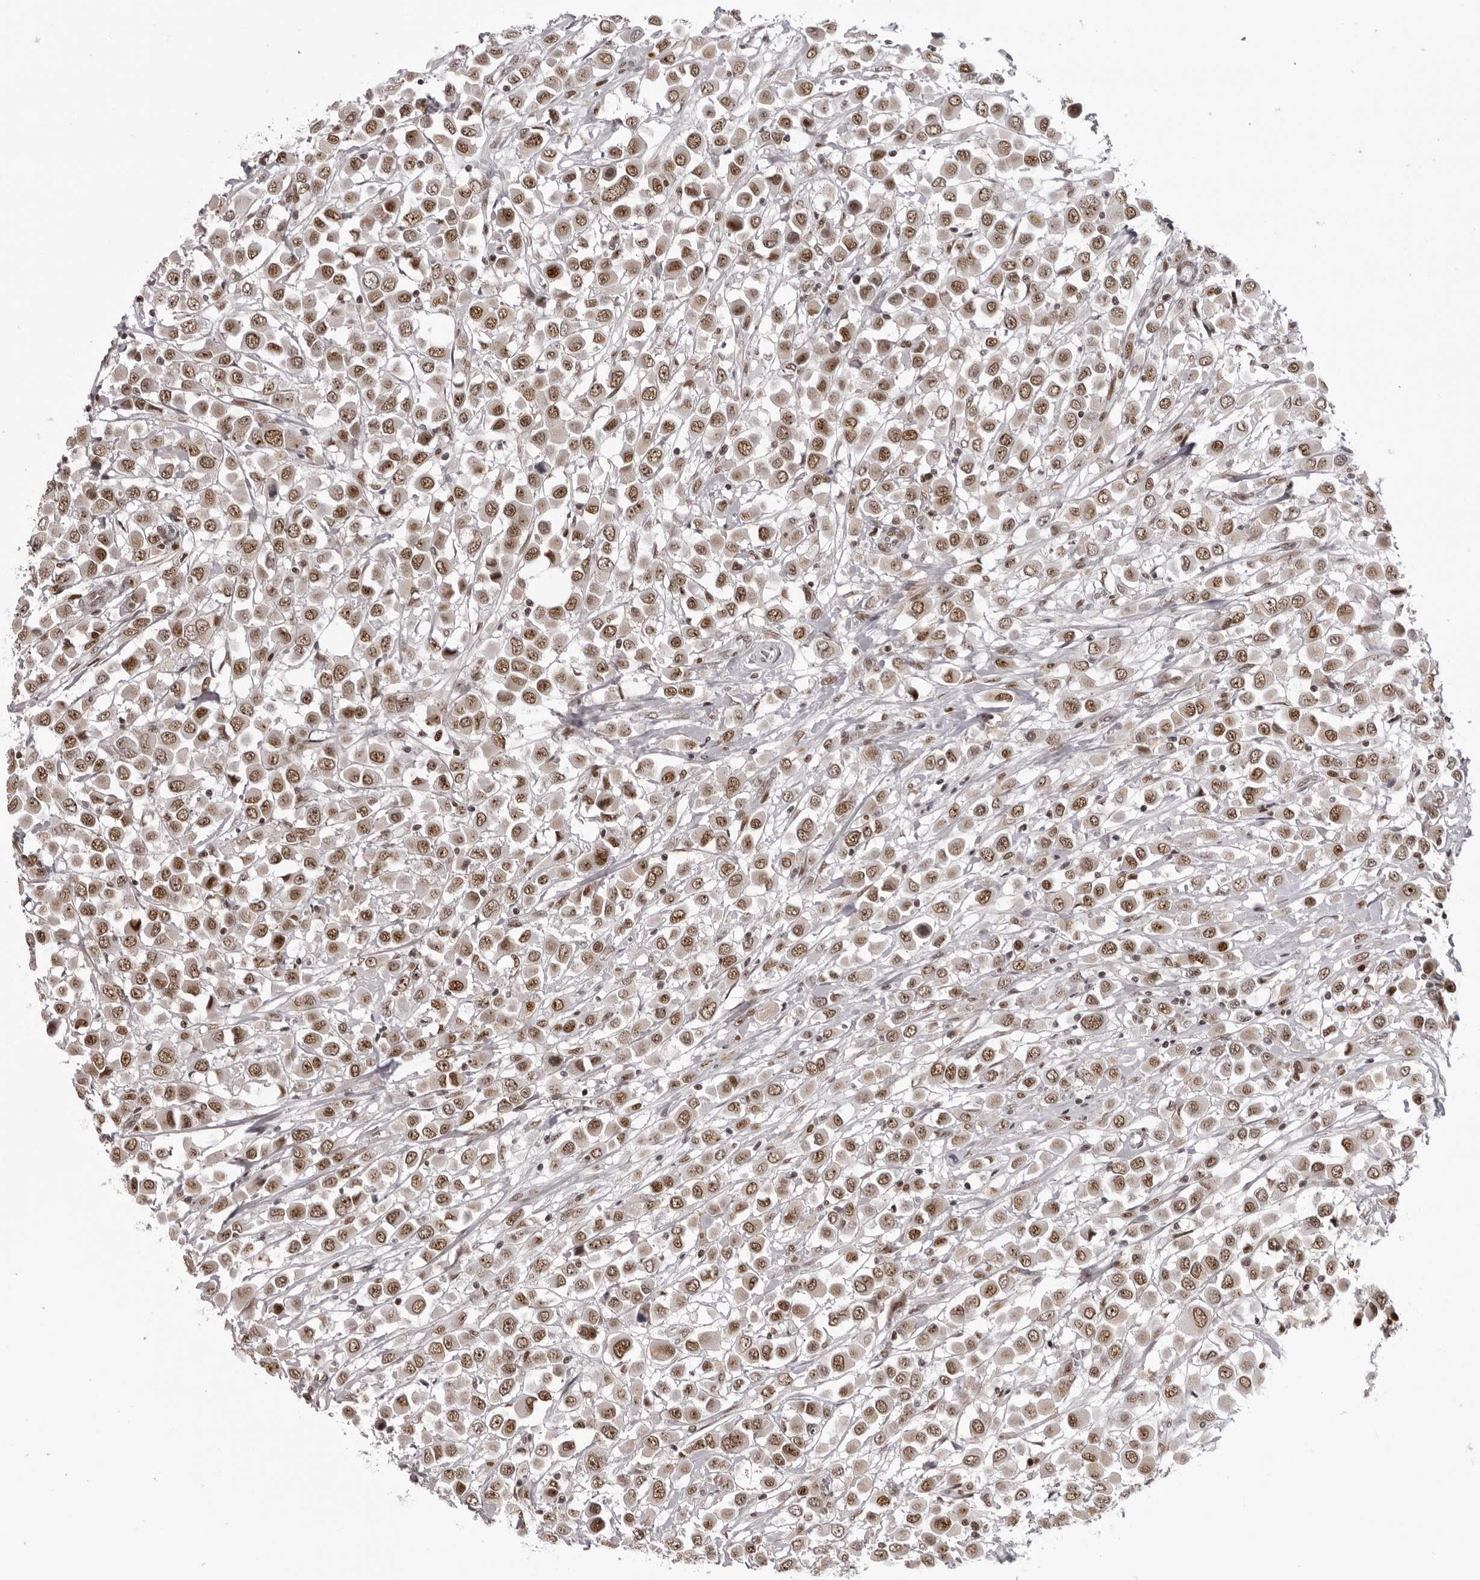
{"staining": {"intensity": "moderate", "quantity": ">75%", "location": "nuclear"}, "tissue": "breast cancer", "cell_type": "Tumor cells", "image_type": "cancer", "snomed": [{"axis": "morphology", "description": "Duct carcinoma"}, {"axis": "topography", "description": "Breast"}], "caption": "A brown stain shows moderate nuclear staining of a protein in breast cancer tumor cells.", "gene": "HEXIM2", "patient": {"sex": "female", "age": 61}}